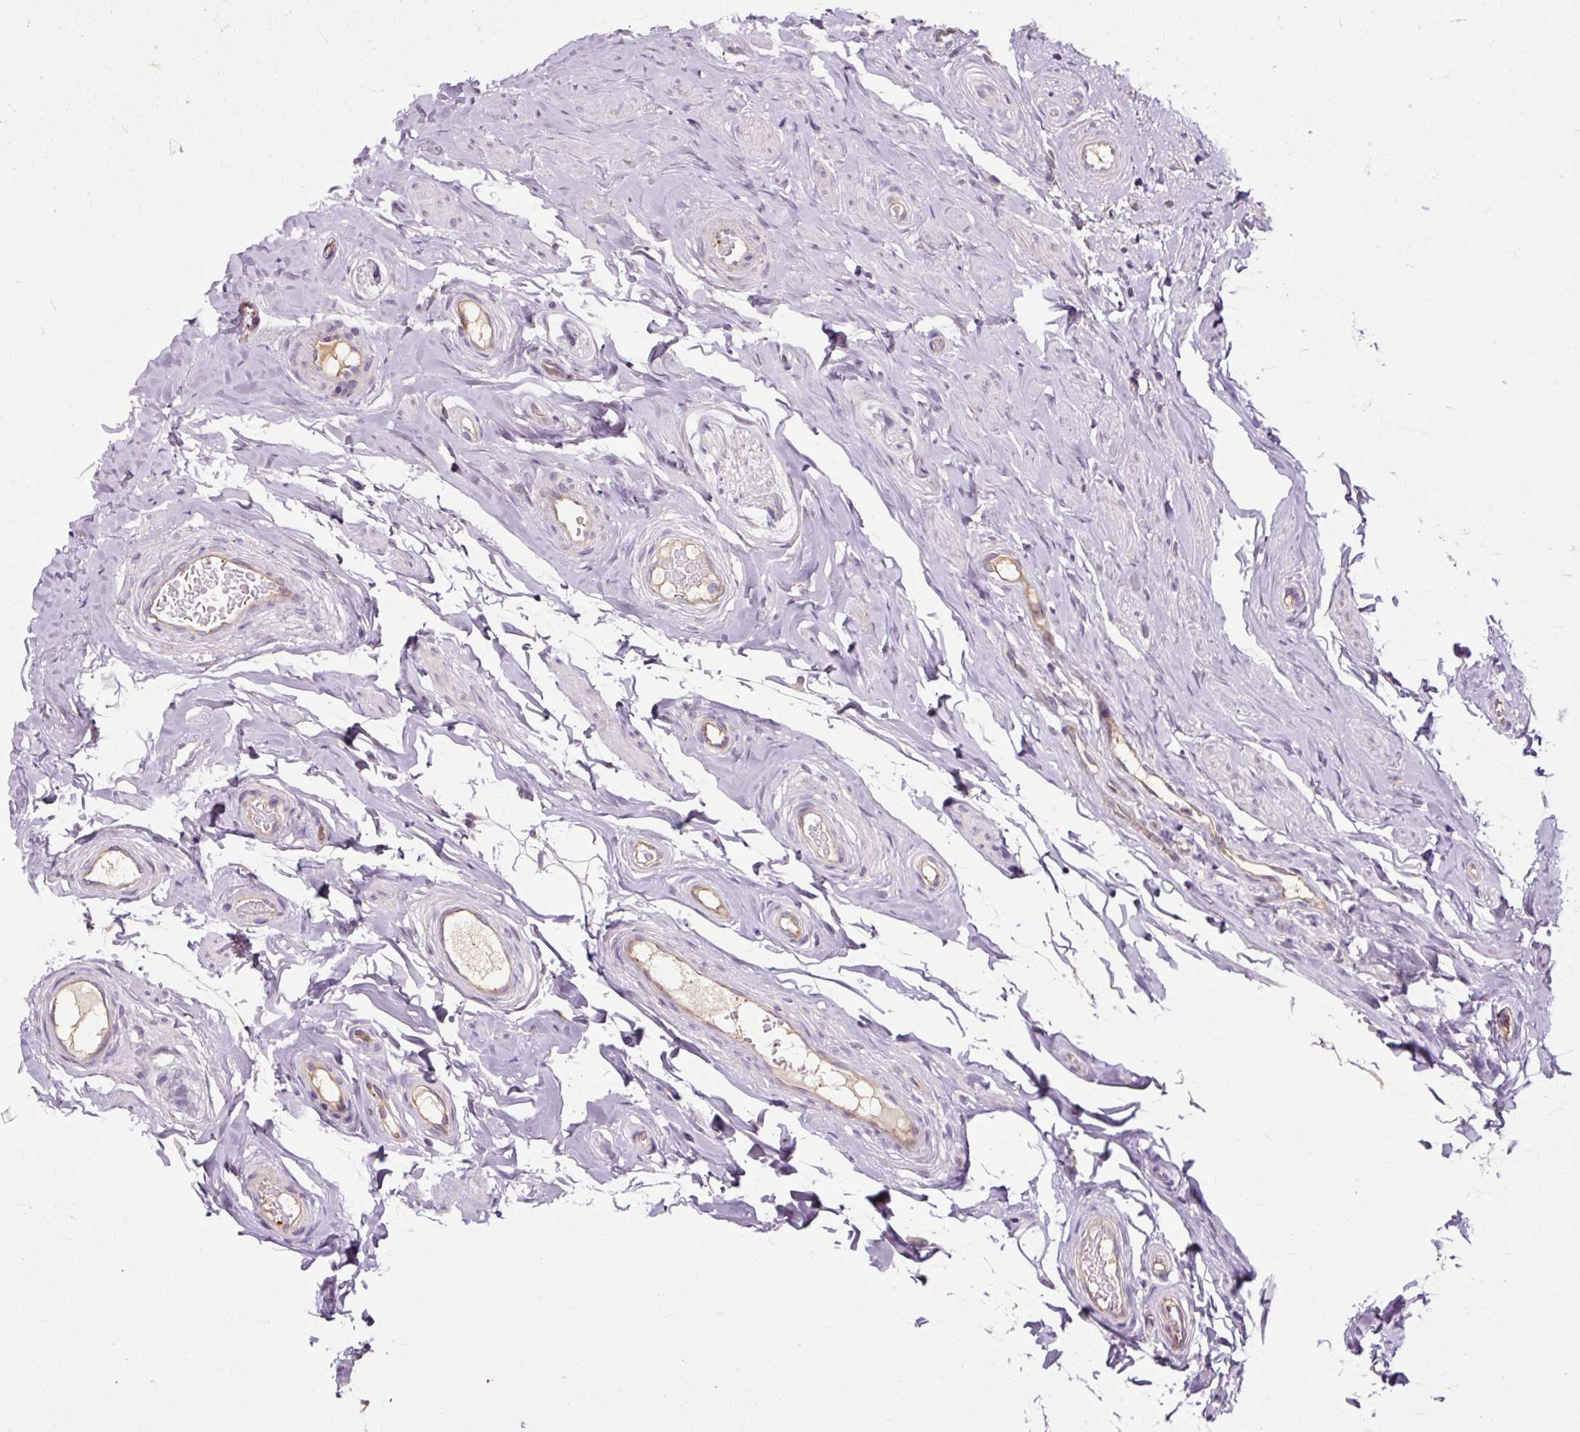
{"staining": {"intensity": "moderate", "quantity": "25%-75%", "location": "cytoplasmic/membranous"}, "tissue": "epididymis", "cell_type": "Glandular cells", "image_type": "normal", "snomed": [{"axis": "morphology", "description": "Normal tissue, NOS"}, {"axis": "morphology", "description": "Seminoma, NOS"}, {"axis": "topography", "description": "Testis"}, {"axis": "topography", "description": "Epididymis"}], "caption": "The photomicrograph demonstrates a brown stain indicating the presence of a protein in the cytoplasmic/membranous of glandular cells in epididymis.", "gene": "PDZD2", "patient": {"sex": "male", "age": 45}}